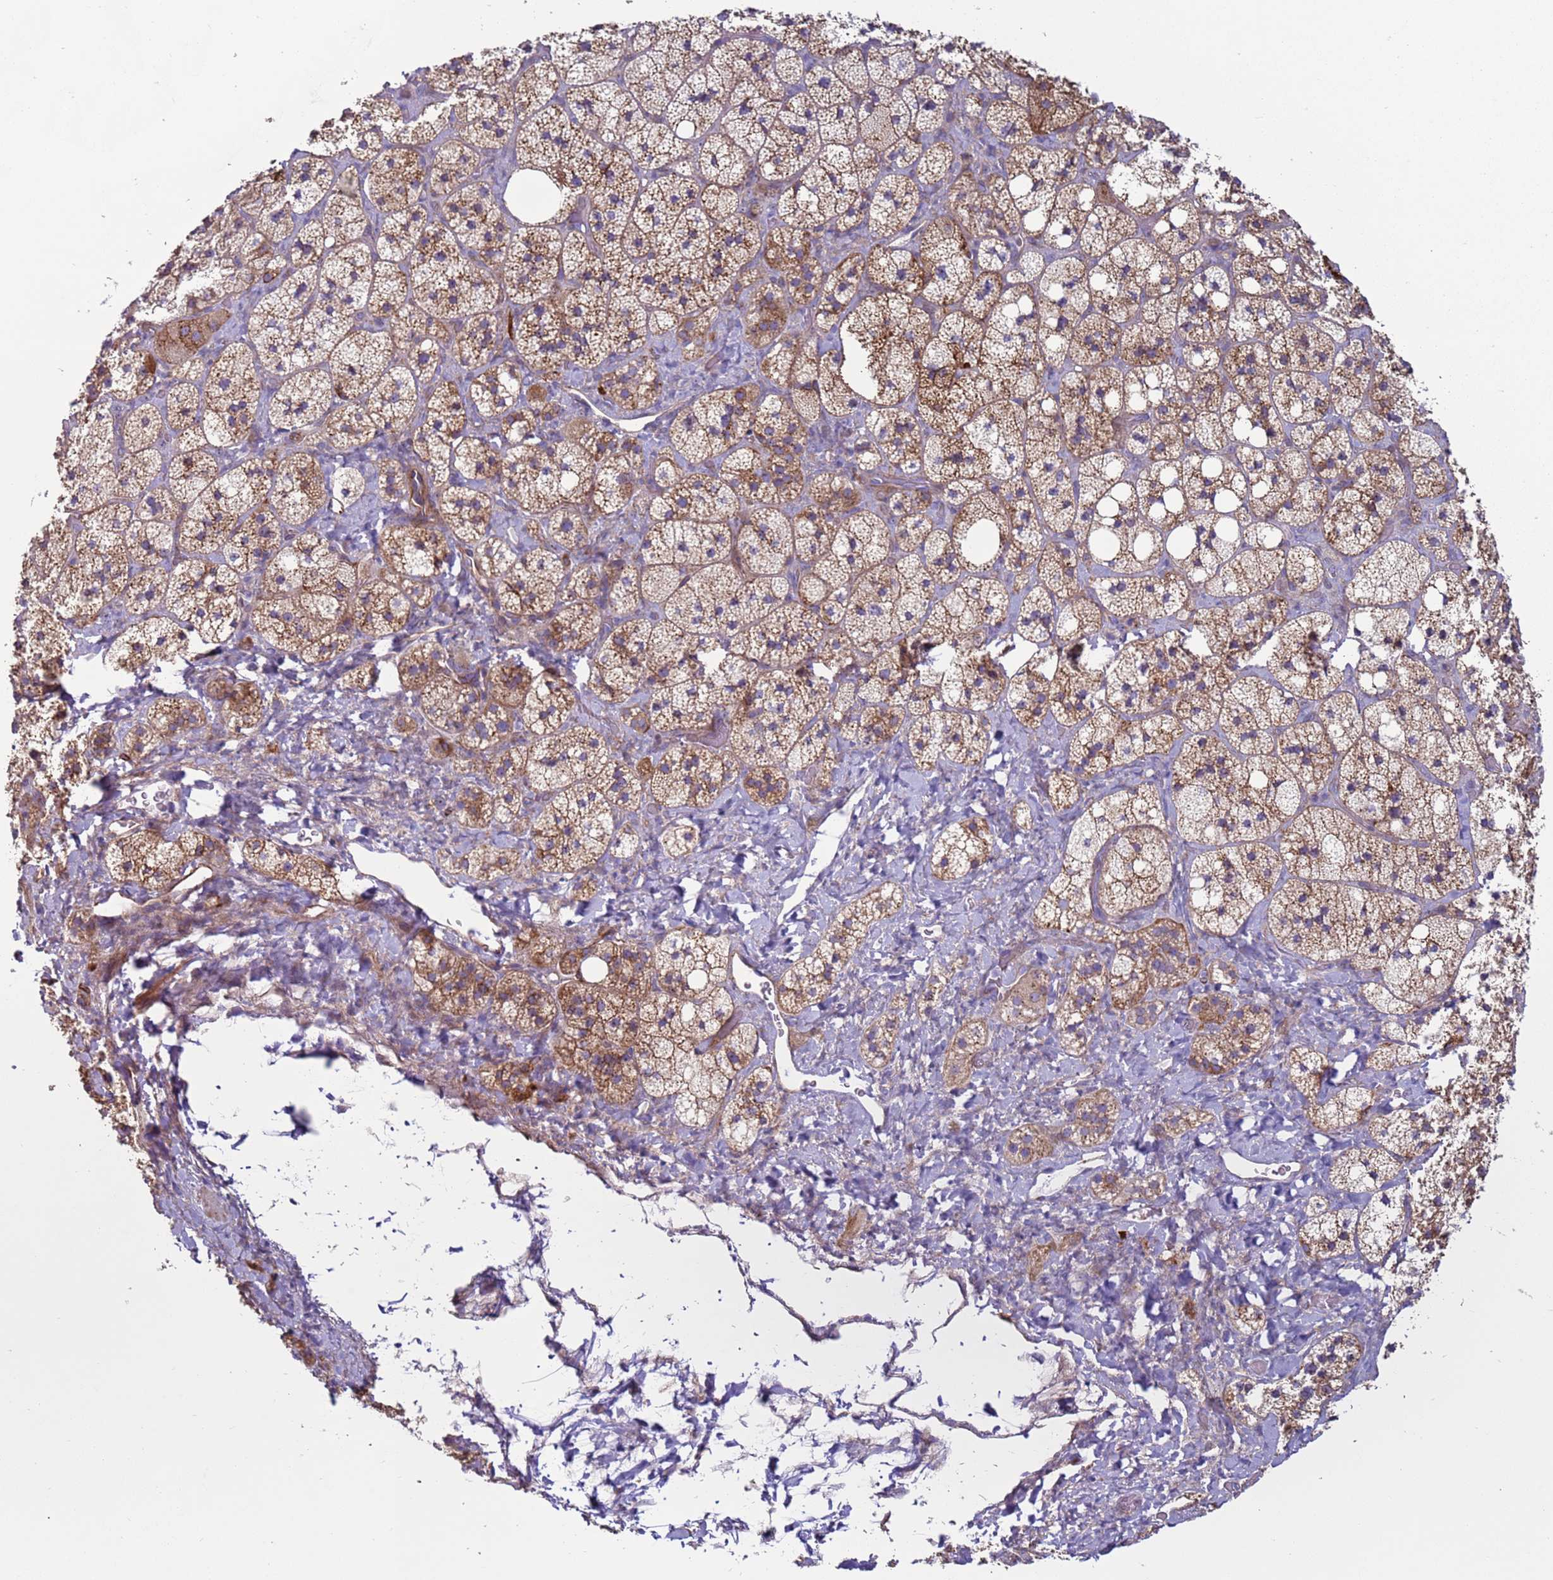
{"staining": {"intensity": "strong", "quantity": "25%-75%", "location": "cytoplasmic/membranous"}, "tissue": "adrenal gland", "cell_type": "Glandular cells", "image_type": "normal", "snomed": [{"axis": "morphology", "description": "Normal tissue, NOS"}, {"axis": "topography", "description": "Adrenal gland"}], "caption": "Immunohistochemistry (IHC) image of normal adrenal gland: adrenal gland stained using IHC reveals high levels of strong protein expression localized specifically in the cytoplasmic/membranous of glandular cells, appearing as a cytoplasmic/membranous brown color.", "gene": "HEATR1", "patient": {"sex": "male", "age": 61}}